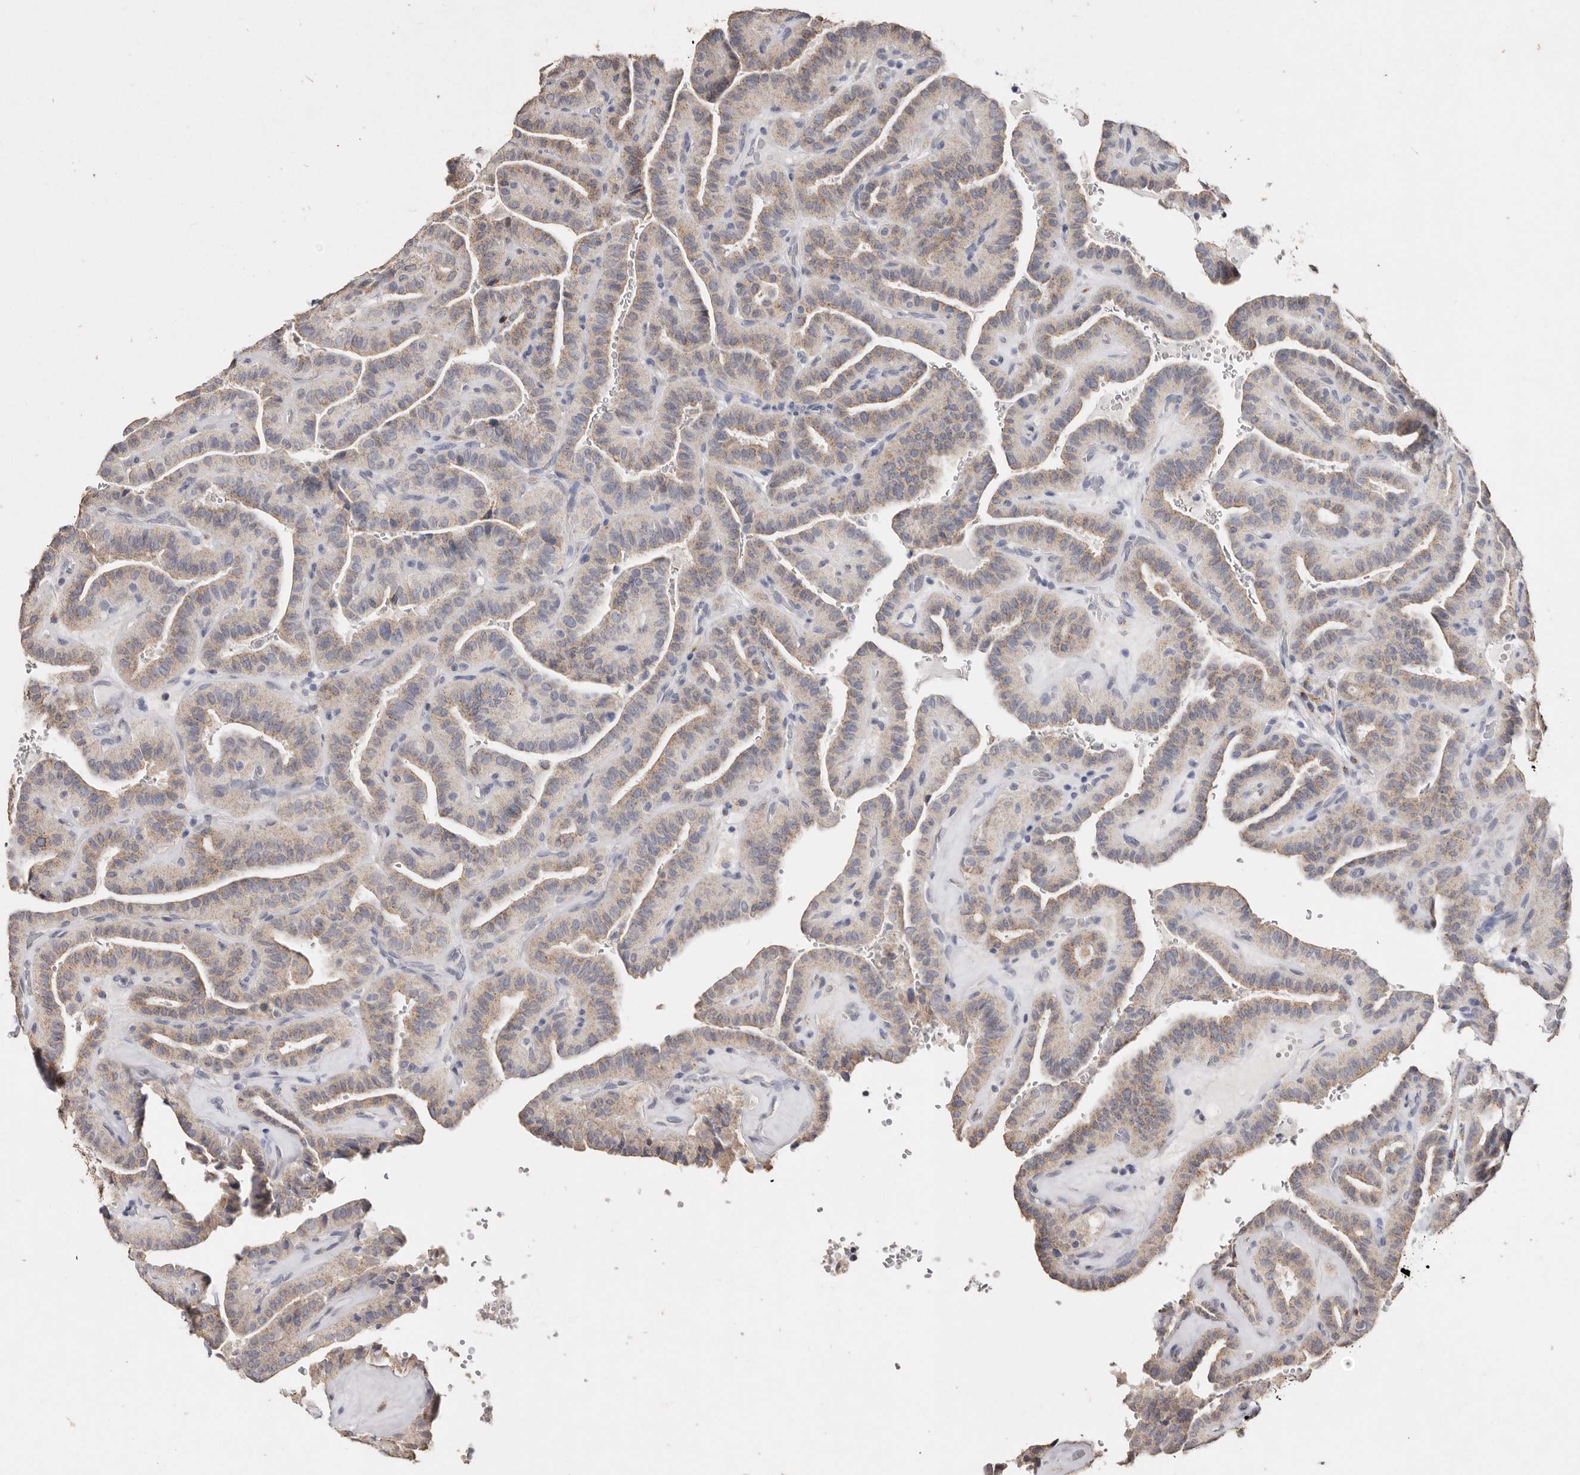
{"staining": {"intensity": "weak", "quantity": ">75%", "location": "cytoplasmic/membranous"}, "tissue": "thyroid cancer", "cell_type": "Tumor cells", "image_type": "cancer", "snomed": [{"axis": "morphology", "description": "Papillary adenocarcinoma, NOS"}, {"axis": "topography", "description": "Thyroid gland"}], "caption": "DAB immunohistochemical staining of human thyroid cancer (papillary adenocarcinoma) exhibits weak cytoplasmic/membranous protein positivity in approximately >75% of tumor cells.", "gene": "LGALS7B", "patient": {"sex": "male", "age": 77}}